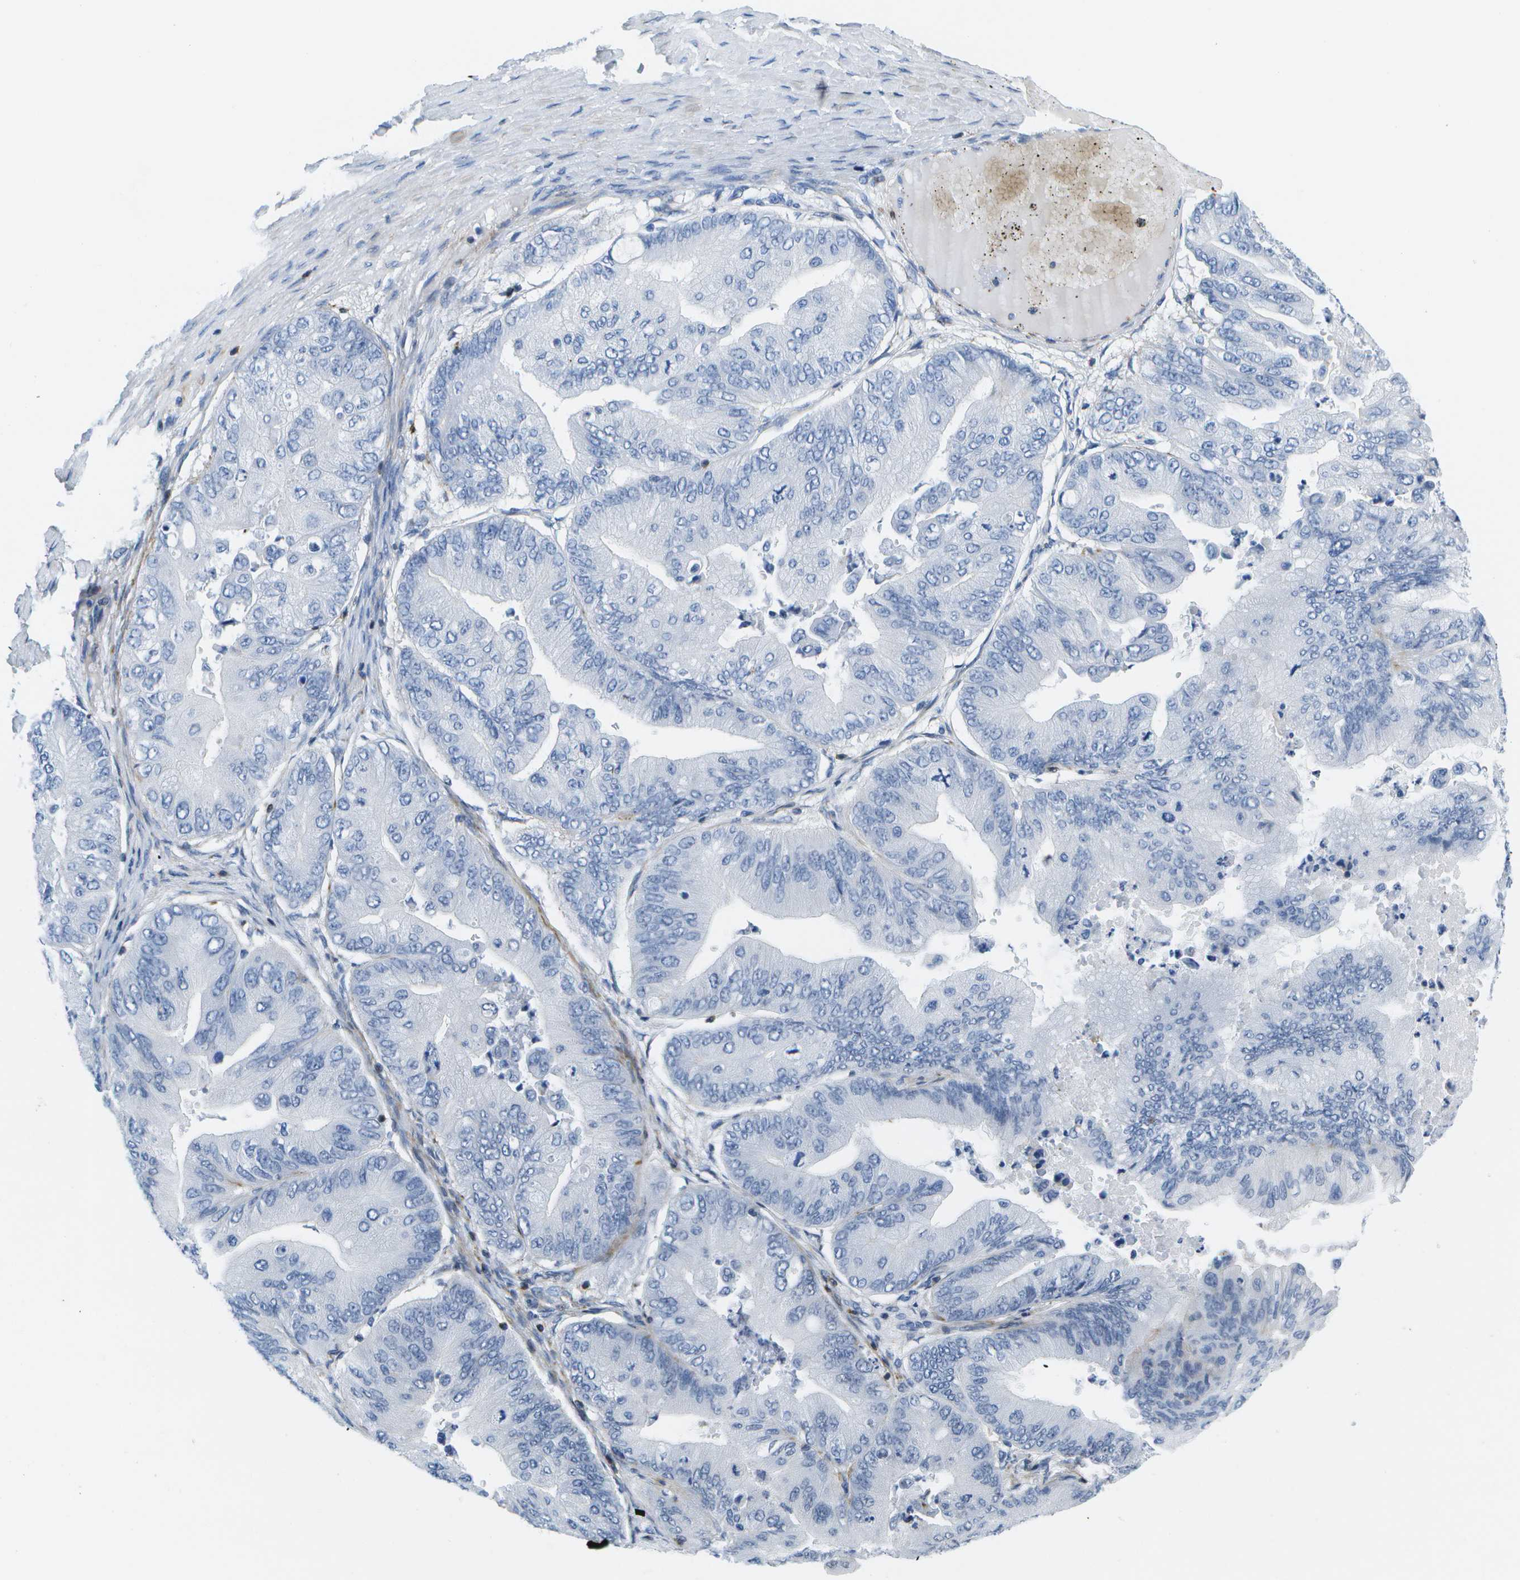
{"staining": {"intensity": "negative", "quantity": "none", "location": "none"}, "tissue": "ovarian cancer", "cell_type": "Tumor cells", "image_type": "cancer", "snomed": [{"axis": "morphology", "description": "Cystadenocarcinoma, mucinous, NOS"}, {"axis": "topography", "description": "Ovary"}], "caption": "Tumor cells are negative for brown protein staining in ovarian cancer.", "gene": "ADGRG6", "patient": {"sex": "female", "age": 61}}